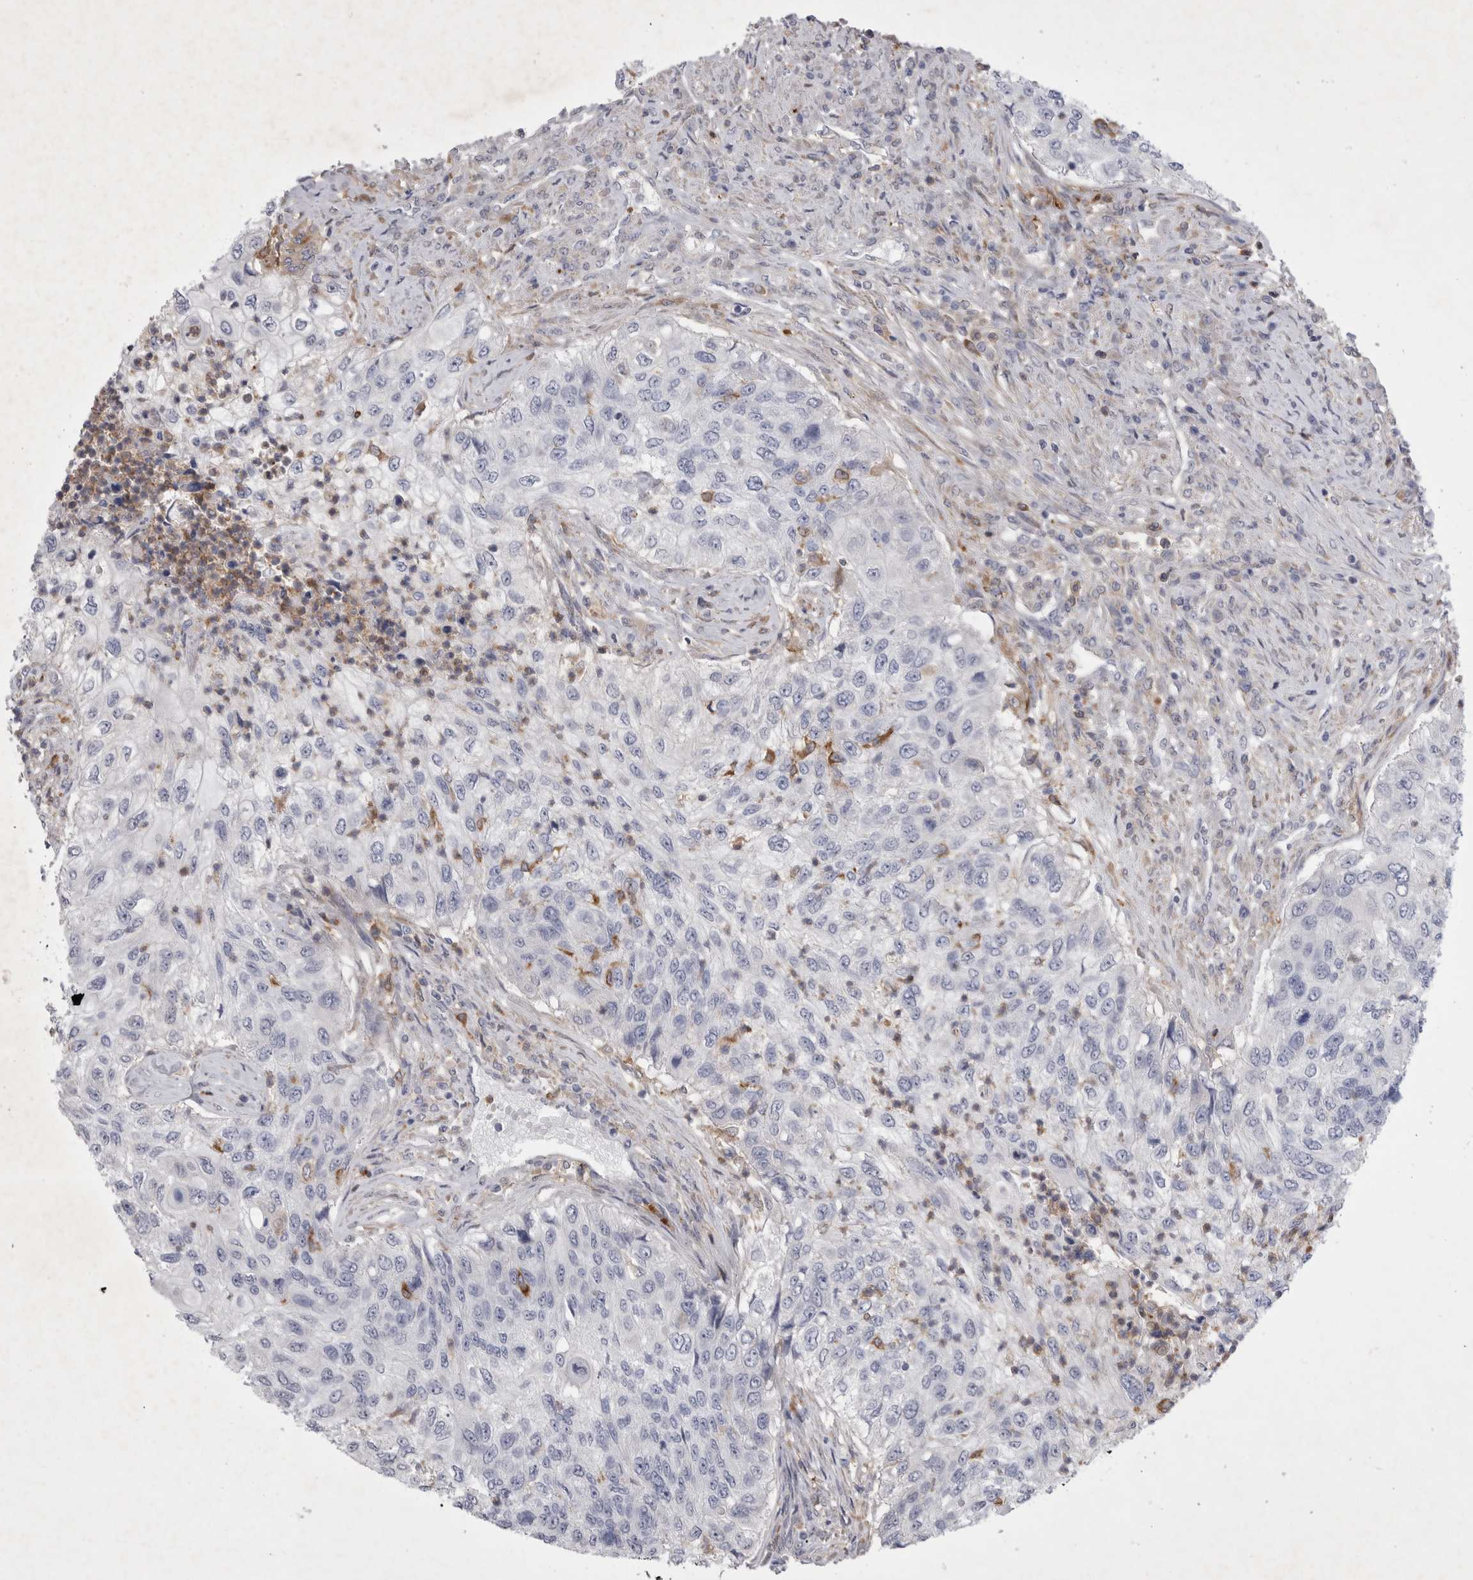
{"staining": {"intensity": "negative", "quantity": "none", "location": "none"}, "tissue": "urothelial cancer", "cell_type": "Tumor cells", "image_type": "cancer", "snomed": [{"axis": "morphology", "description": "Urothelial carcinoma, High grade"}, {"axis": "topography", "description": "Urinary bladder"}], "caption": "Immunohistochemistry histopathology image of neoplastic tissue: human urothelial cancer stained with DAB displays no significant protein expression in tumor cells.", "gene": "SIGLEC10", "patient": {"sex": "female", "age": 60}}